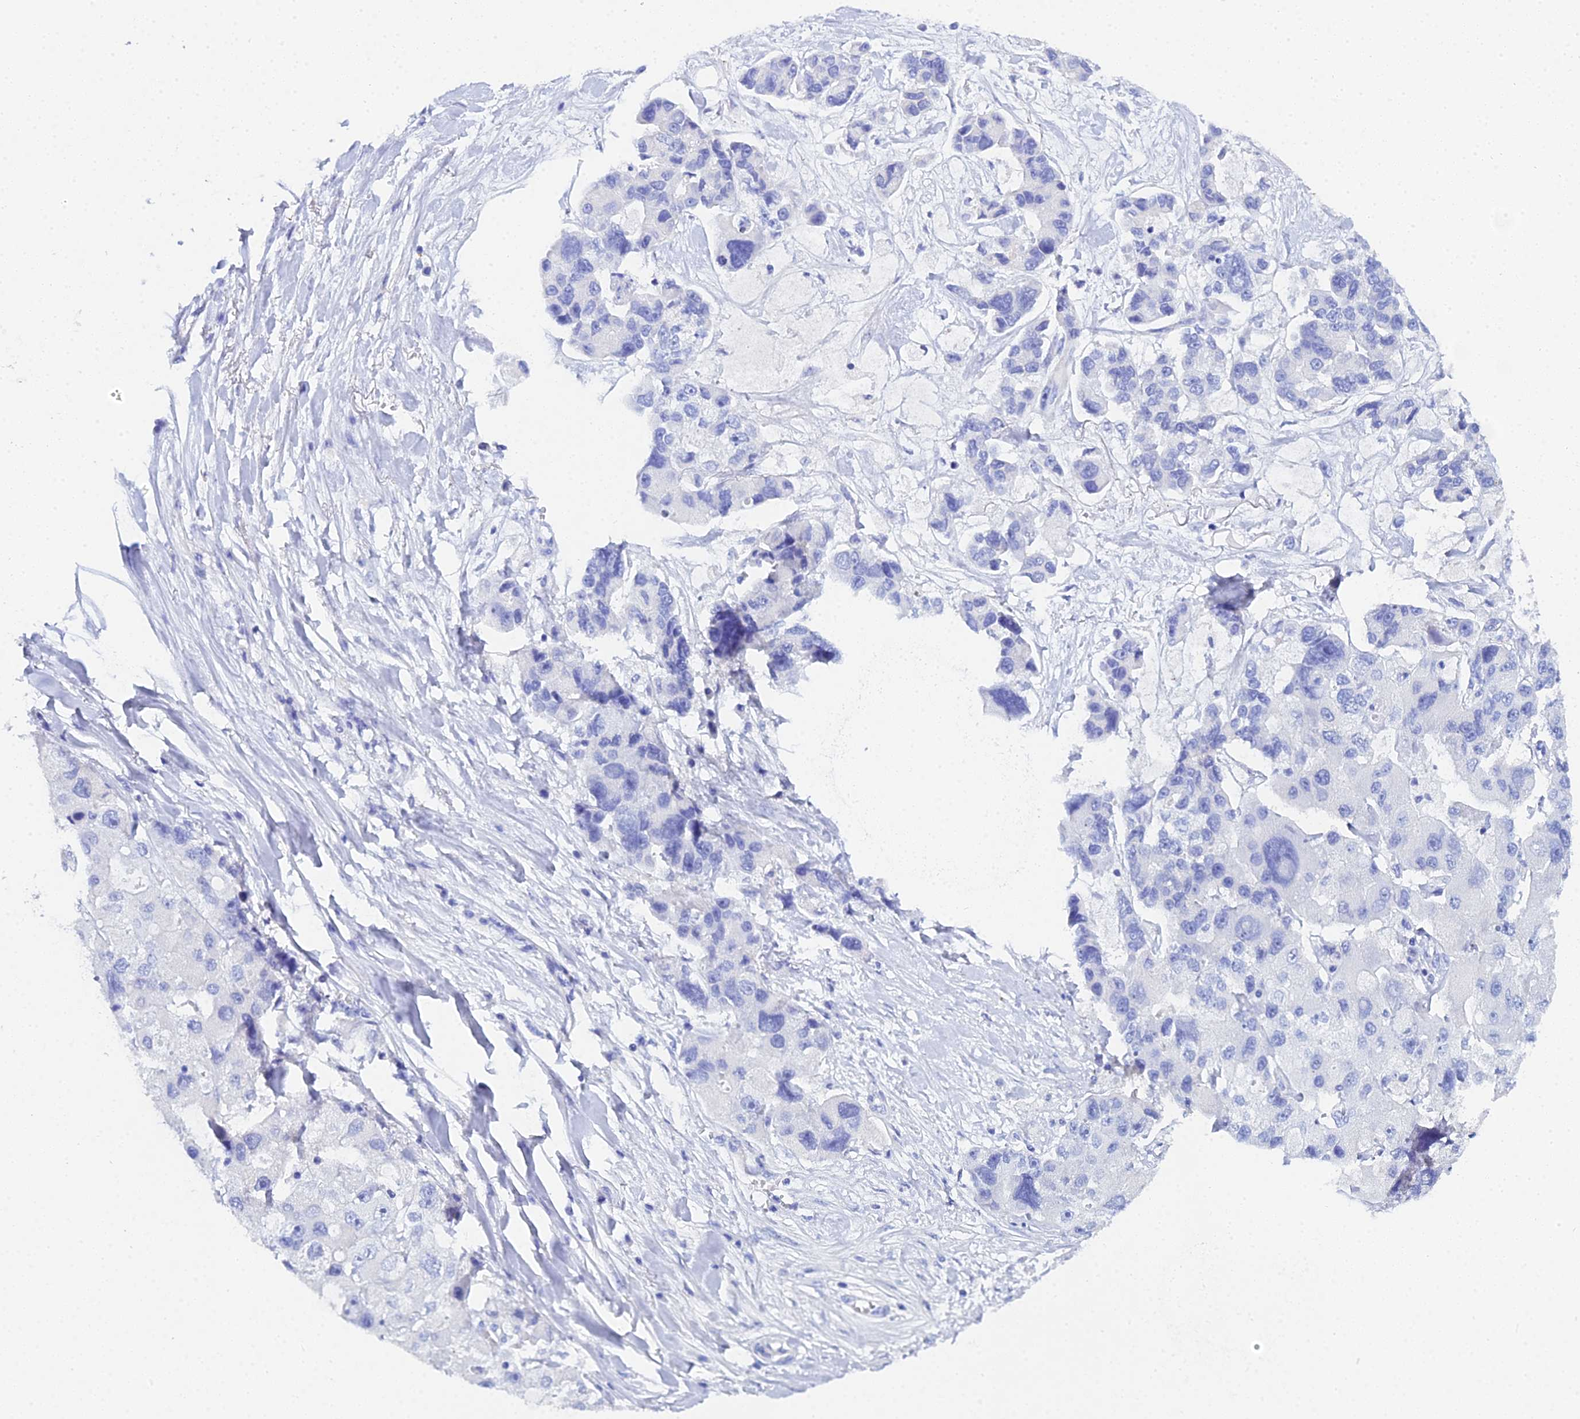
{"staining": {"intensity": "negative", "quantity": "none", "location": "none"}, "tissue": "lung cancer", "cell_type": "Tumor cells", "image_type": "cancer", "snomed": [{"axis": "morphology", "description": "Adenocarcinoma, NOS"}, {"axis": "topography", "description": "Lung"}], "caption": "This is a micrograph of immunohistochemistry staining of lung adenocarcinoma, which shows no staining in tumor cells.", "gene": "CELA3A", "patient": {"sex": "female", "age": 54}}